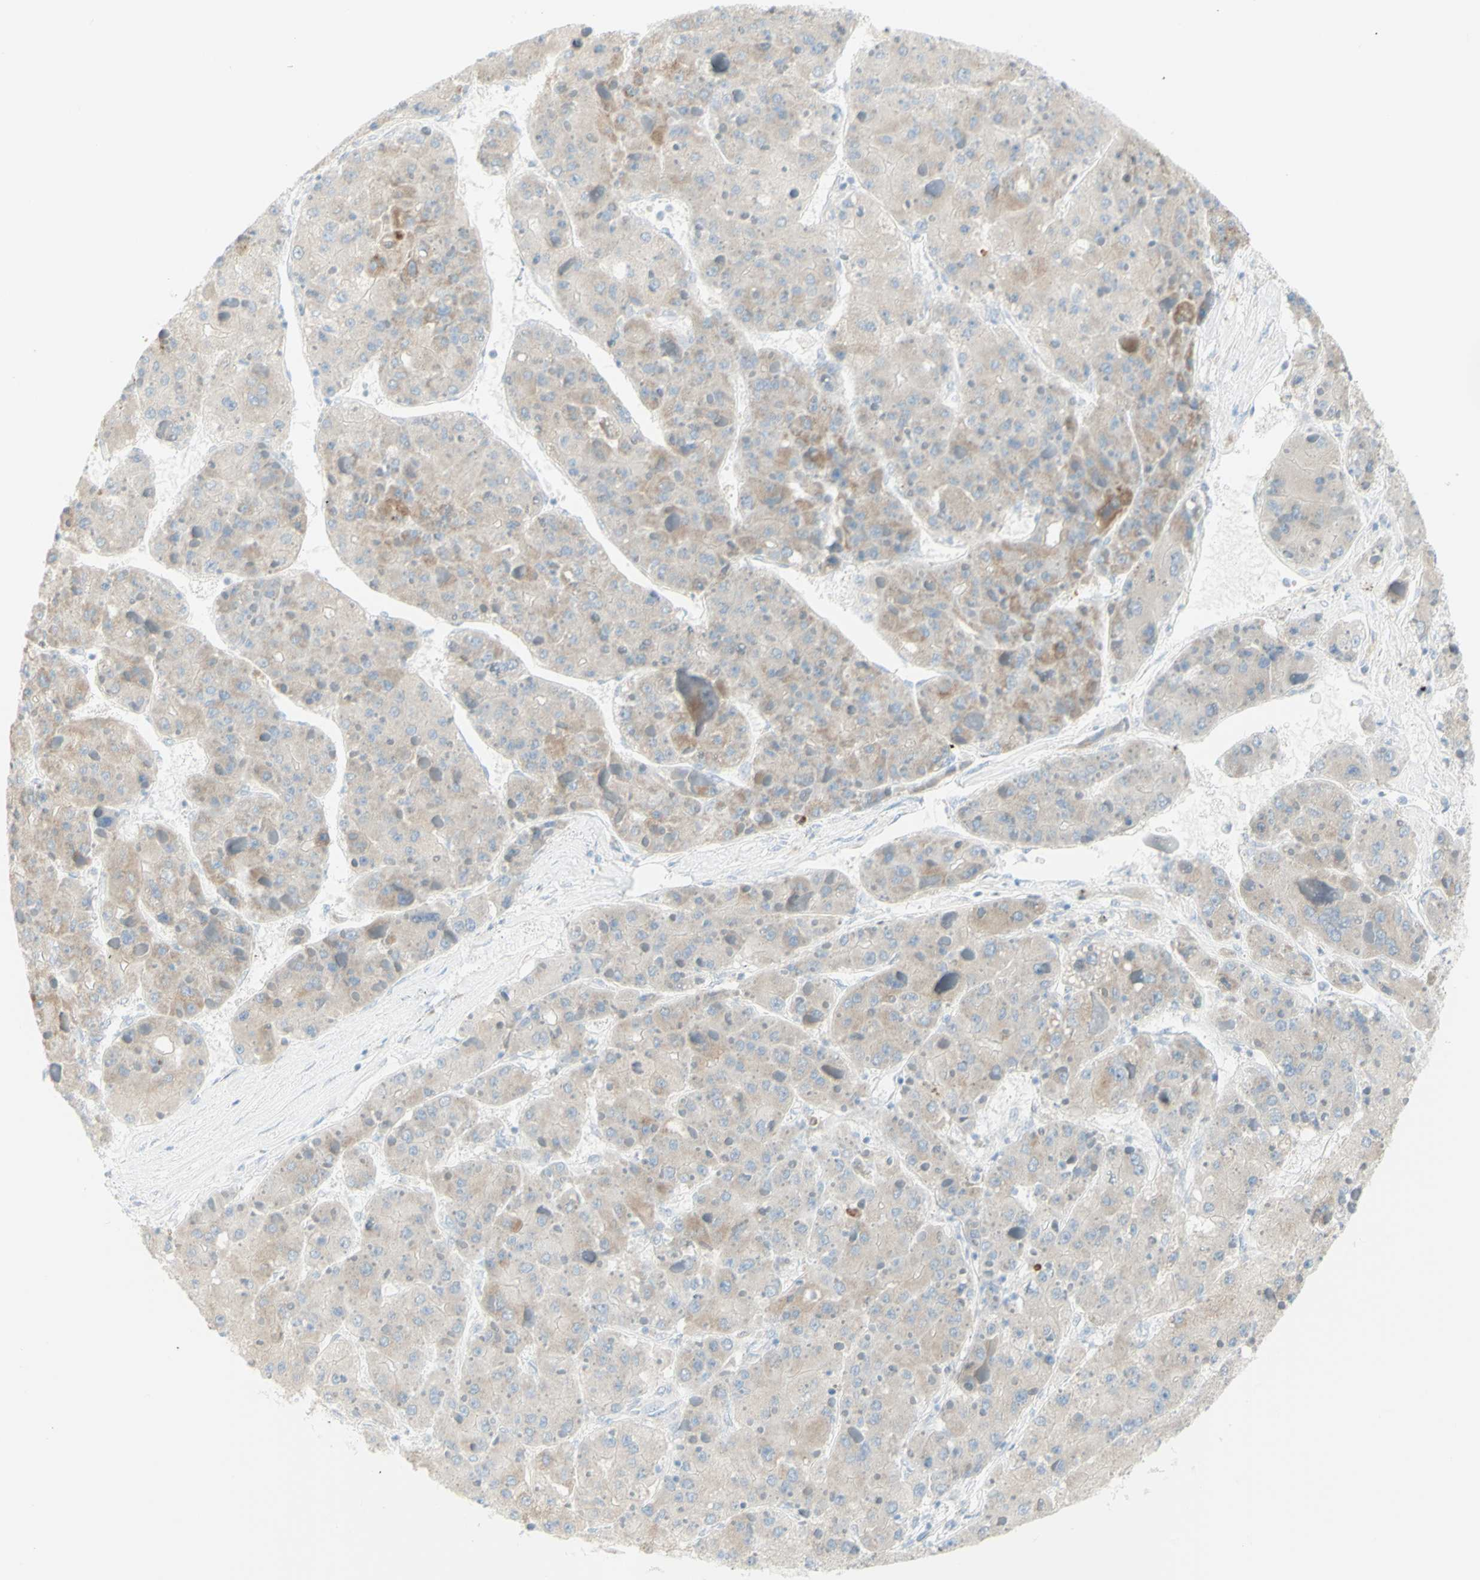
{"staining": {"intensity": "weak", "quantity": ">75%", "location": "cytoplasmic/membranous"}, "tissue": "liver cancer", "cell_type": "Tumor cells", "image_type": "cancer", "snomed": [{"axis": "morphology", "description": "Carcinoma, Hepatocellular, NOS"}, {"axis": "topography", "description": "Liver"}], "caption": "IHC staining of liver hepatocellular carcinoma, which exhibits low levels of weak cytoplasmic/membranous expression in about >75% of tumor cells indicating weak cytoplasmic/membranous protein staining. The staining was performed using DAB (brown) for protein detection and nuclei were counterstained in hematoxylin (blue).", "gene": "LETM1", "patient": {"sex": "female", "age": 73}}